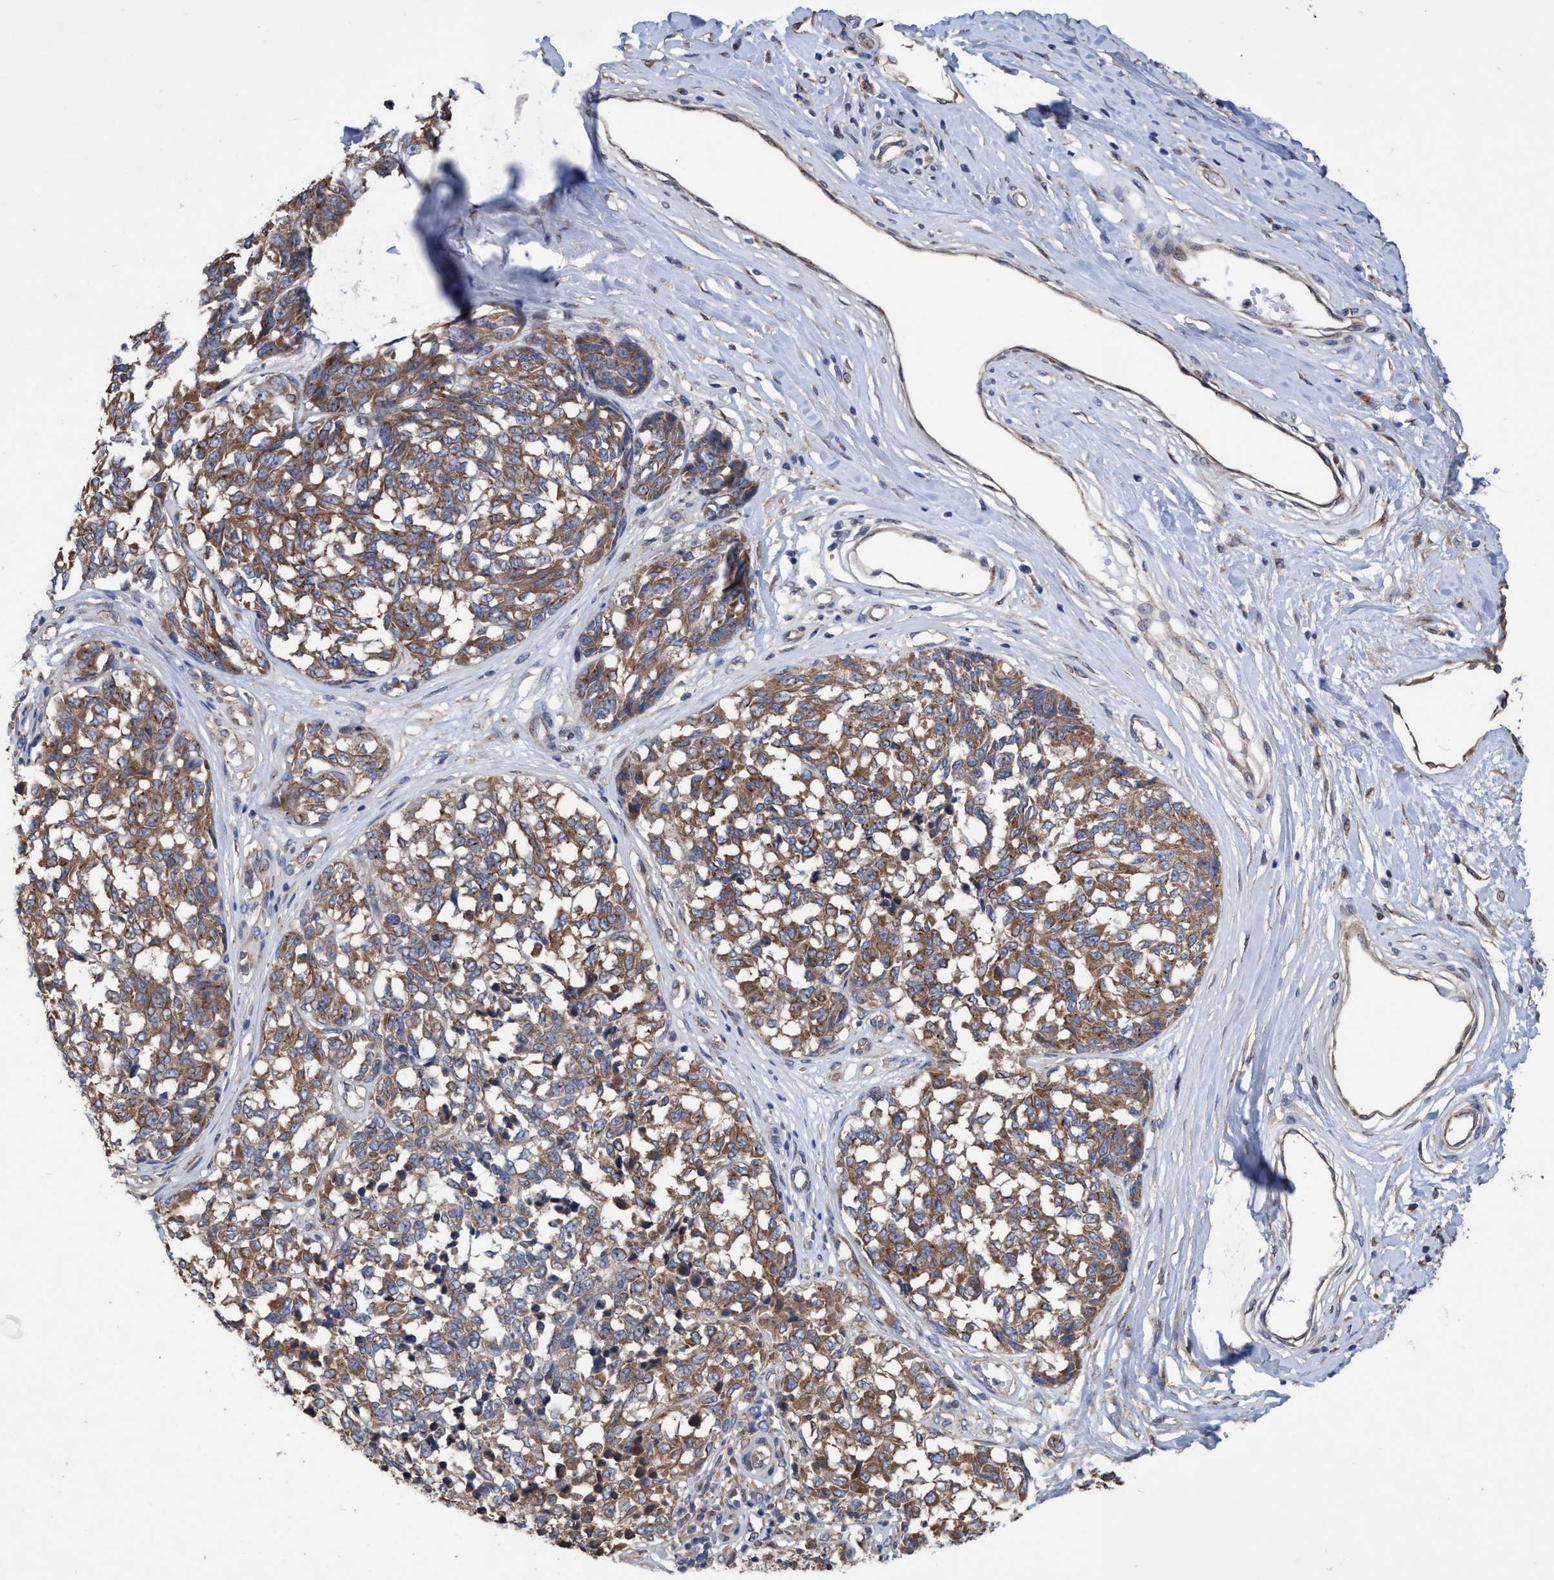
{"staining": {"intensity": "moderate", "quantity": ">75%", "location": "cytoplasmic/membranous"}, "tissue": "melanoma", "cell_type": "Tumor cells", "image_type": "cancer", "snomed": [{"axis": "morphology", "description": "Malignant melanoma, NOS"}, {"axis": "topography", "description": "Skin"}], "caption": "Malignant melanoma was stained to show a protein in brown. There is medium levels of moderate cytoplasmic/membranous staining in about >75% of tumor cells.", "gene": "BICD2", "patient": {"sex": "female", "age": 64}}